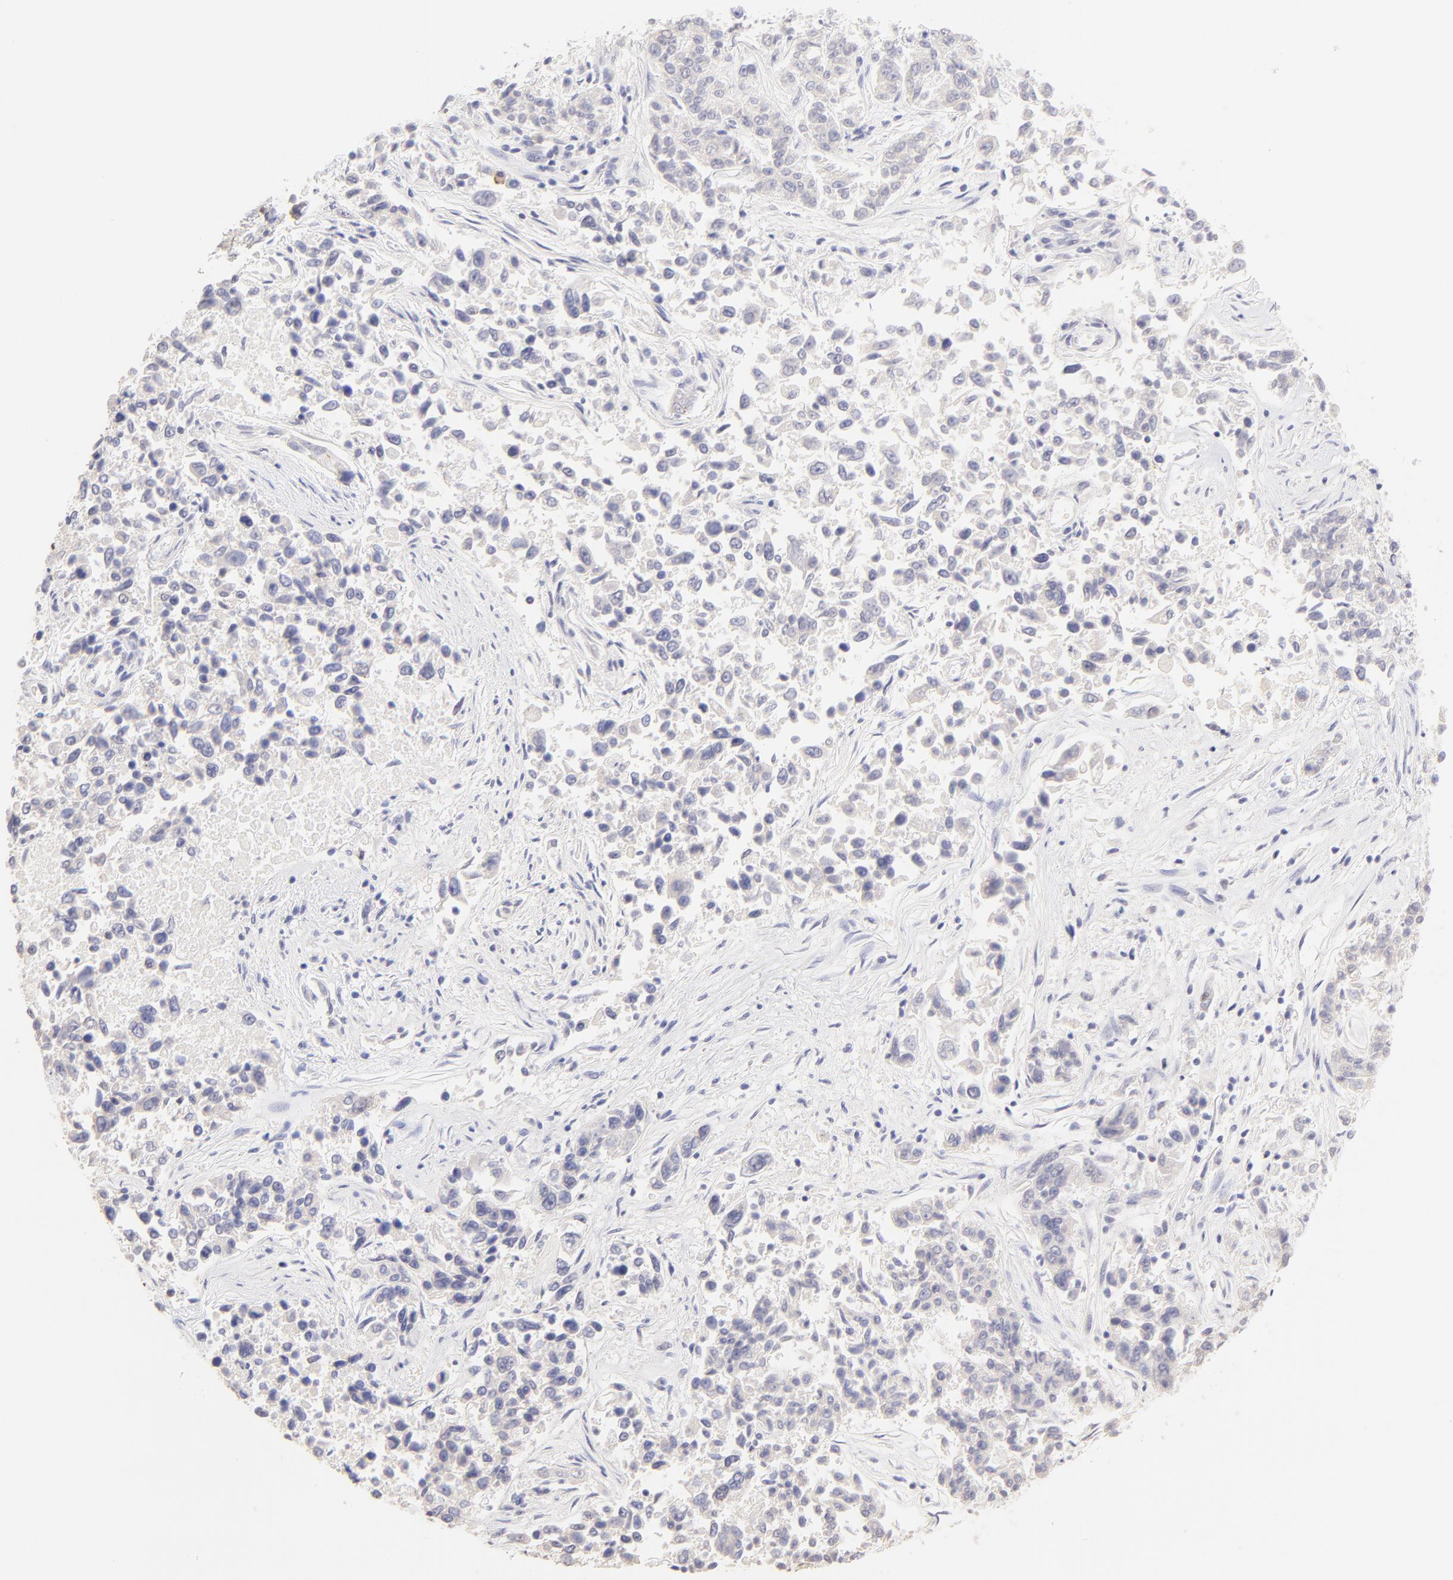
{"staining": {"intensity": "negative", "quantity": "none", "location": "none"}, "tissue": "lung cancer", "cell_type": "Tumor cells", "image_type": "cancer", "snomed": [{"axis": "morphology", "description": "Adenocarcinoma, NOS"}, {"axis": "topography", "description": "Lung"}], "caption": "This is a micrograph of IHC staining of lung cancer, which shows no expression in tumor cells.", "gene": "KLF4", "patient": {"sex": "male", "age": 84}}